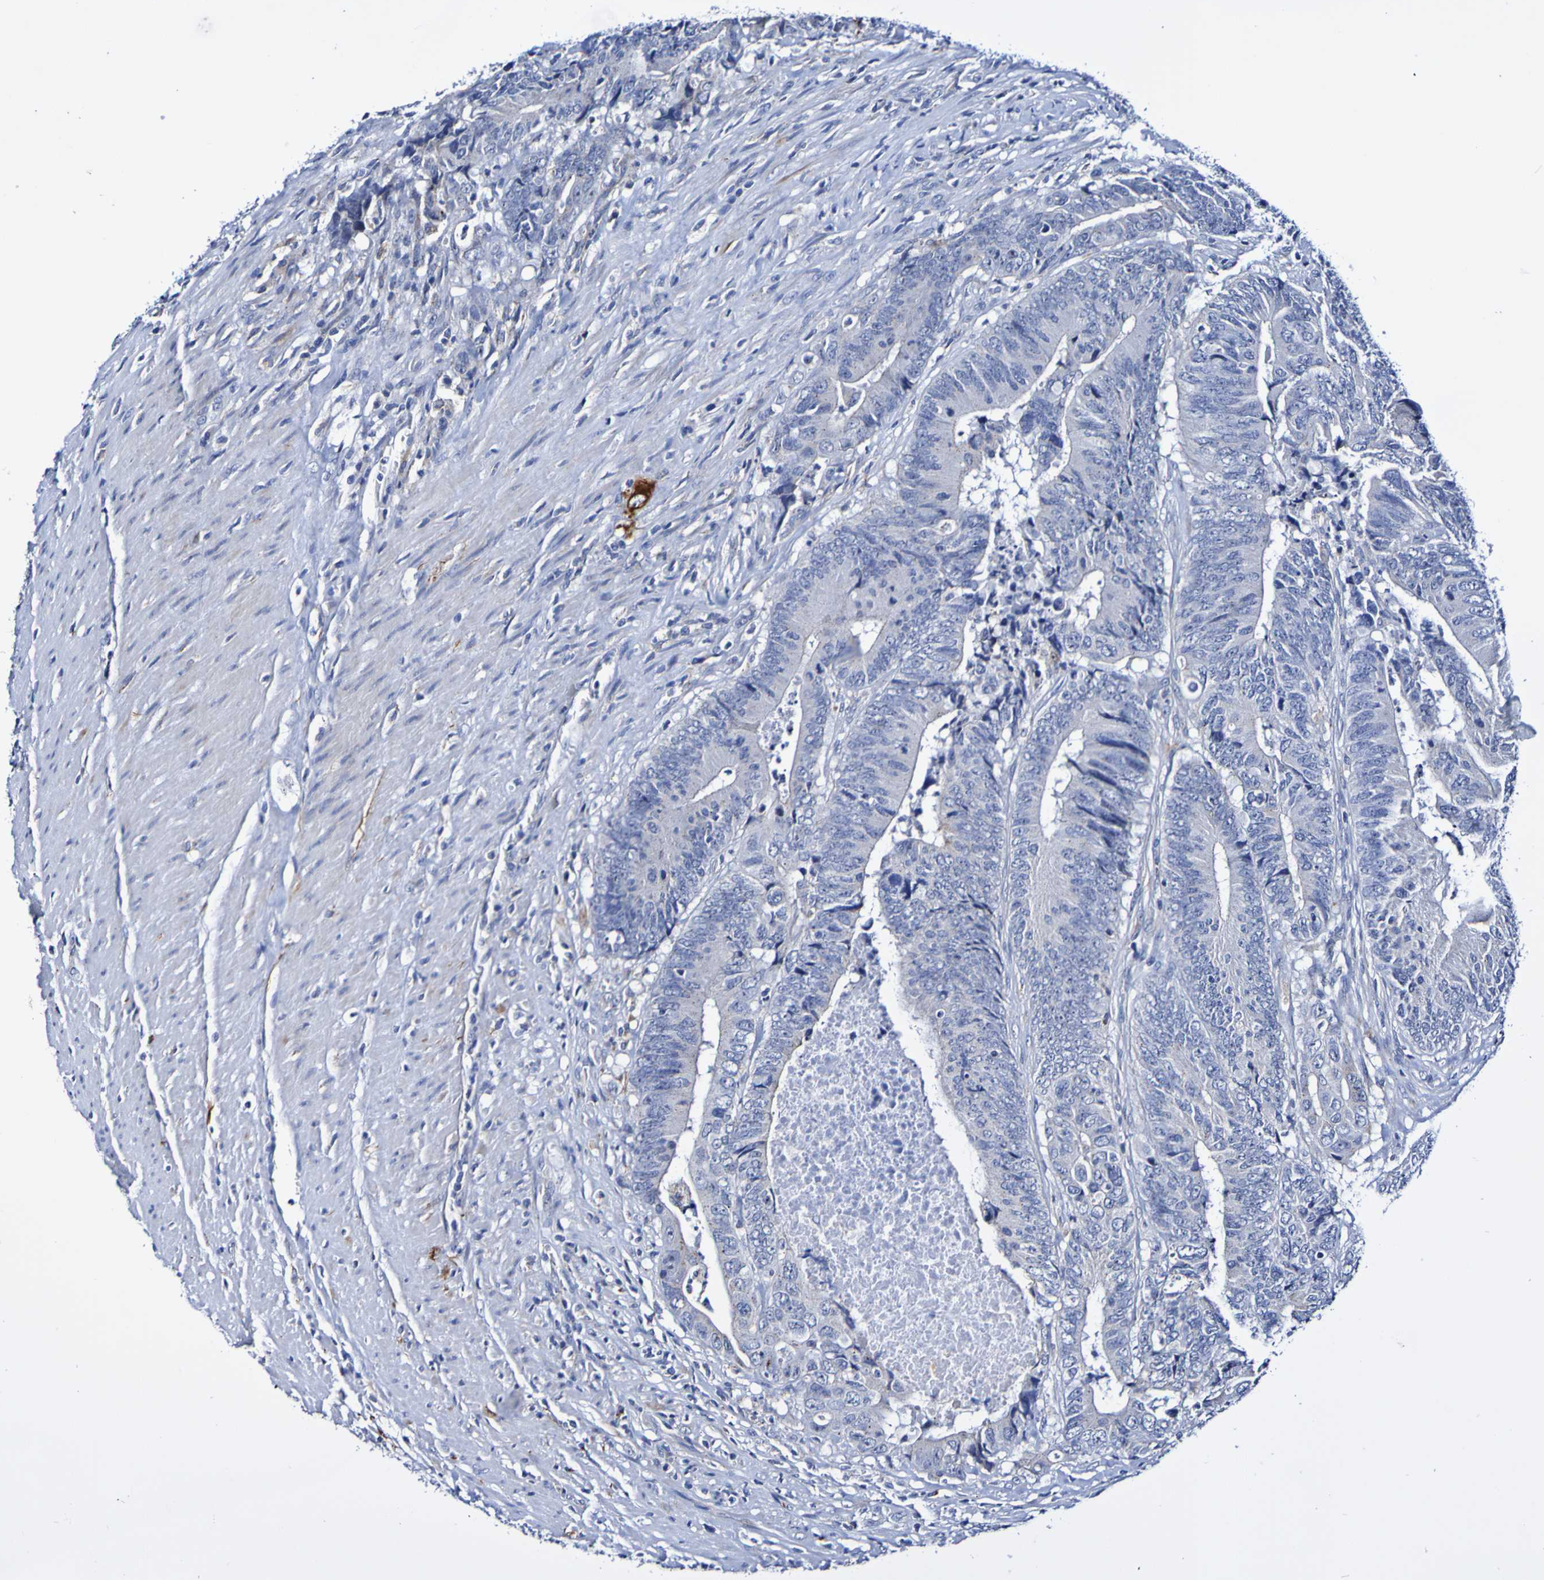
{"staining": {"intensity": "negative", "quantity": "none", "location": "none"}, "tissue": "colorectal cancer", "cell_type": "Tumor cells", "image_type": "cancer", "snomed": [{"axis": "morphology", "description": "Normal tissue, NOS"}, {"axis": "morphology", "description": "Adenocarcinoma, NOS"}, {"axis": "topography", "description": "Colon"}], "caption": "This is an IHC image of human adenocarcinoma (colorectal). There is no expression in tumor cells.", "gene": "SEZ6", "patient": {"sex": "male", "age": 56}}